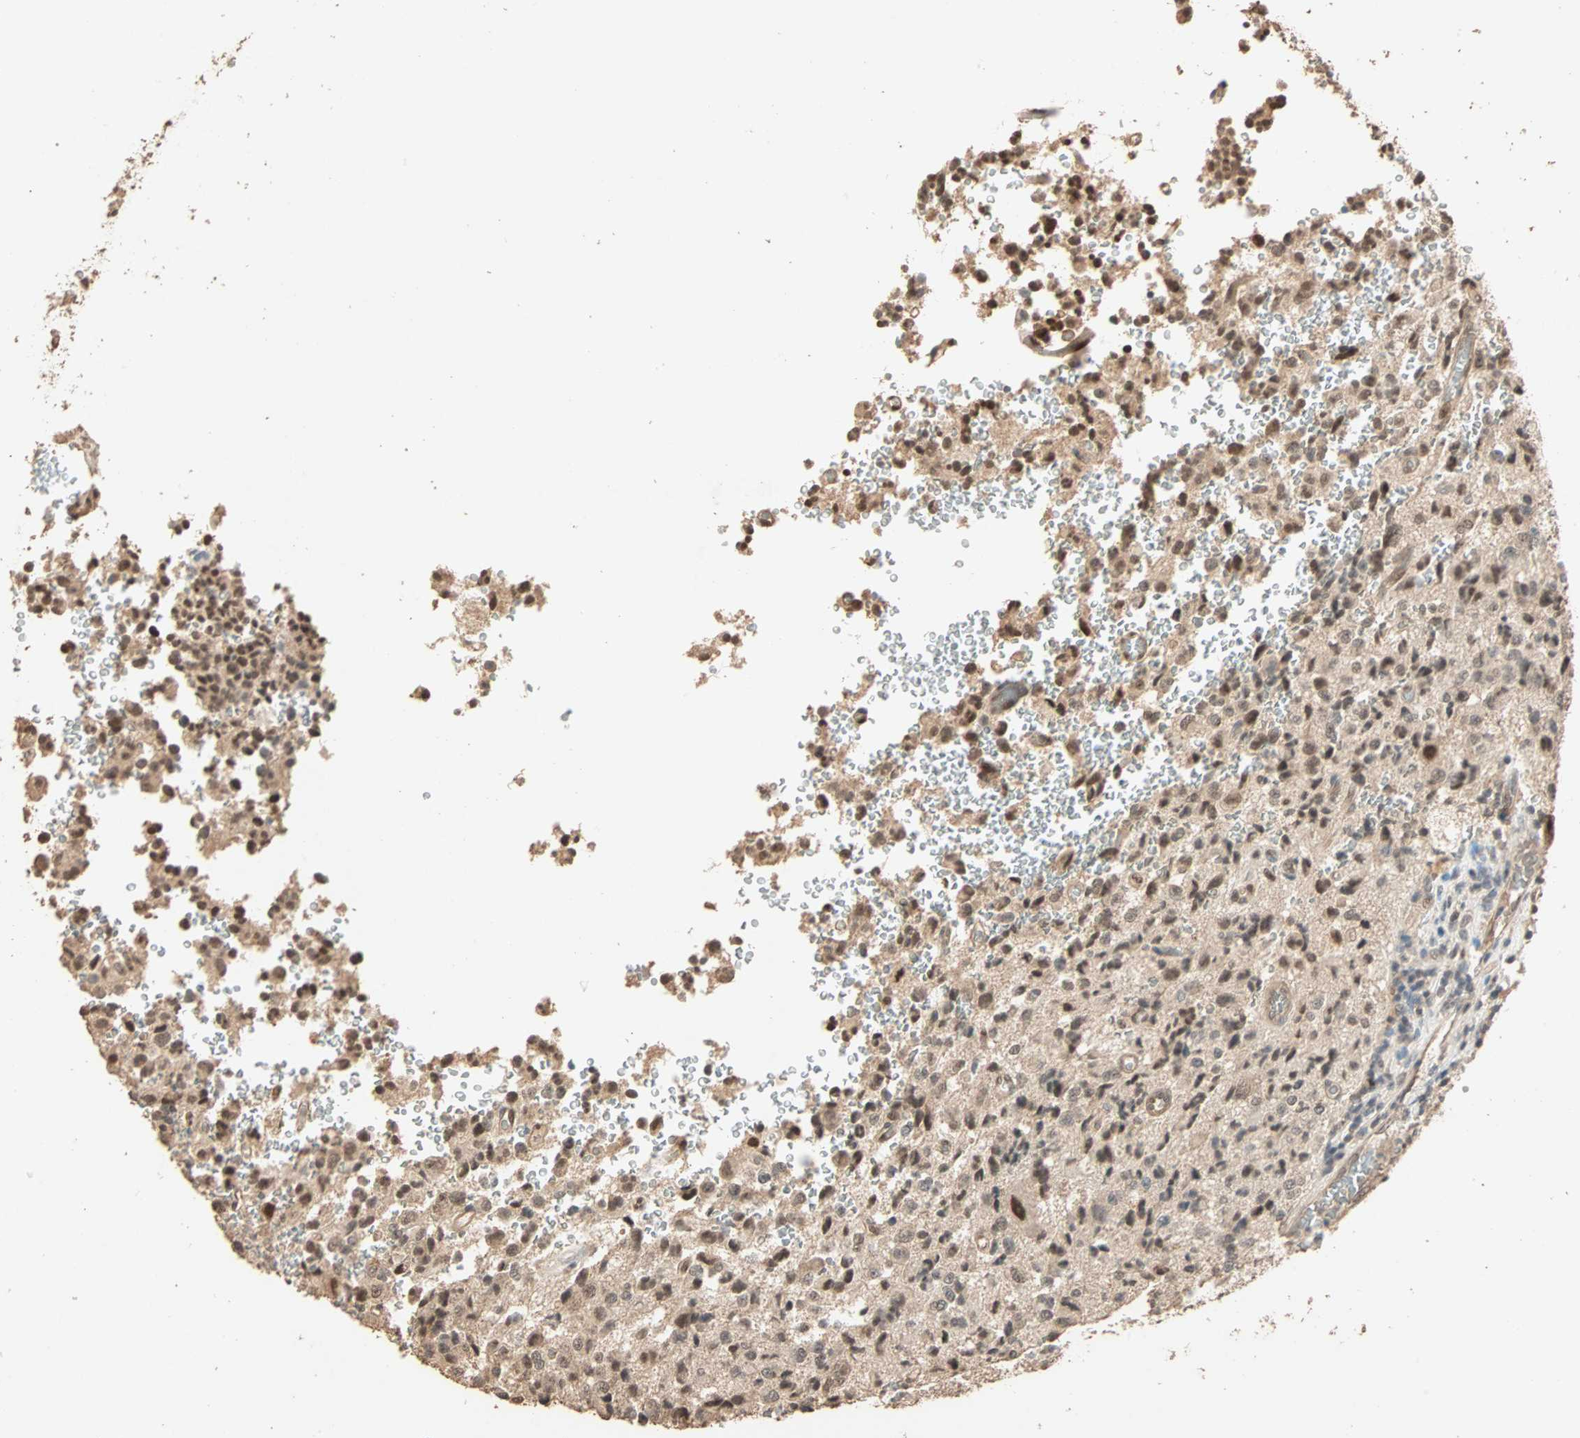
{"staining": {"intensity": "strong", "quantity": ">75%", "location": "cytoplasmic/membranous,nuclear"}, "tissue": "glioma", "cell_type": "Tumor cells", "image_type": "cancer", "snomed": [{"axis": "morphology", "description": "Glioma, malignant, High grade"}, {"axis": "topography", "description": "pancreas cauda"}], "caption": "Strong cytoplasmic/membranous and nuclear expression for a protein is appreciated in approximately >75% of tumor cells of glioma using immunohistochemistry (IHC).", "gene": "ZBTB33", "patient": {"sex": "male", "age": 60}}